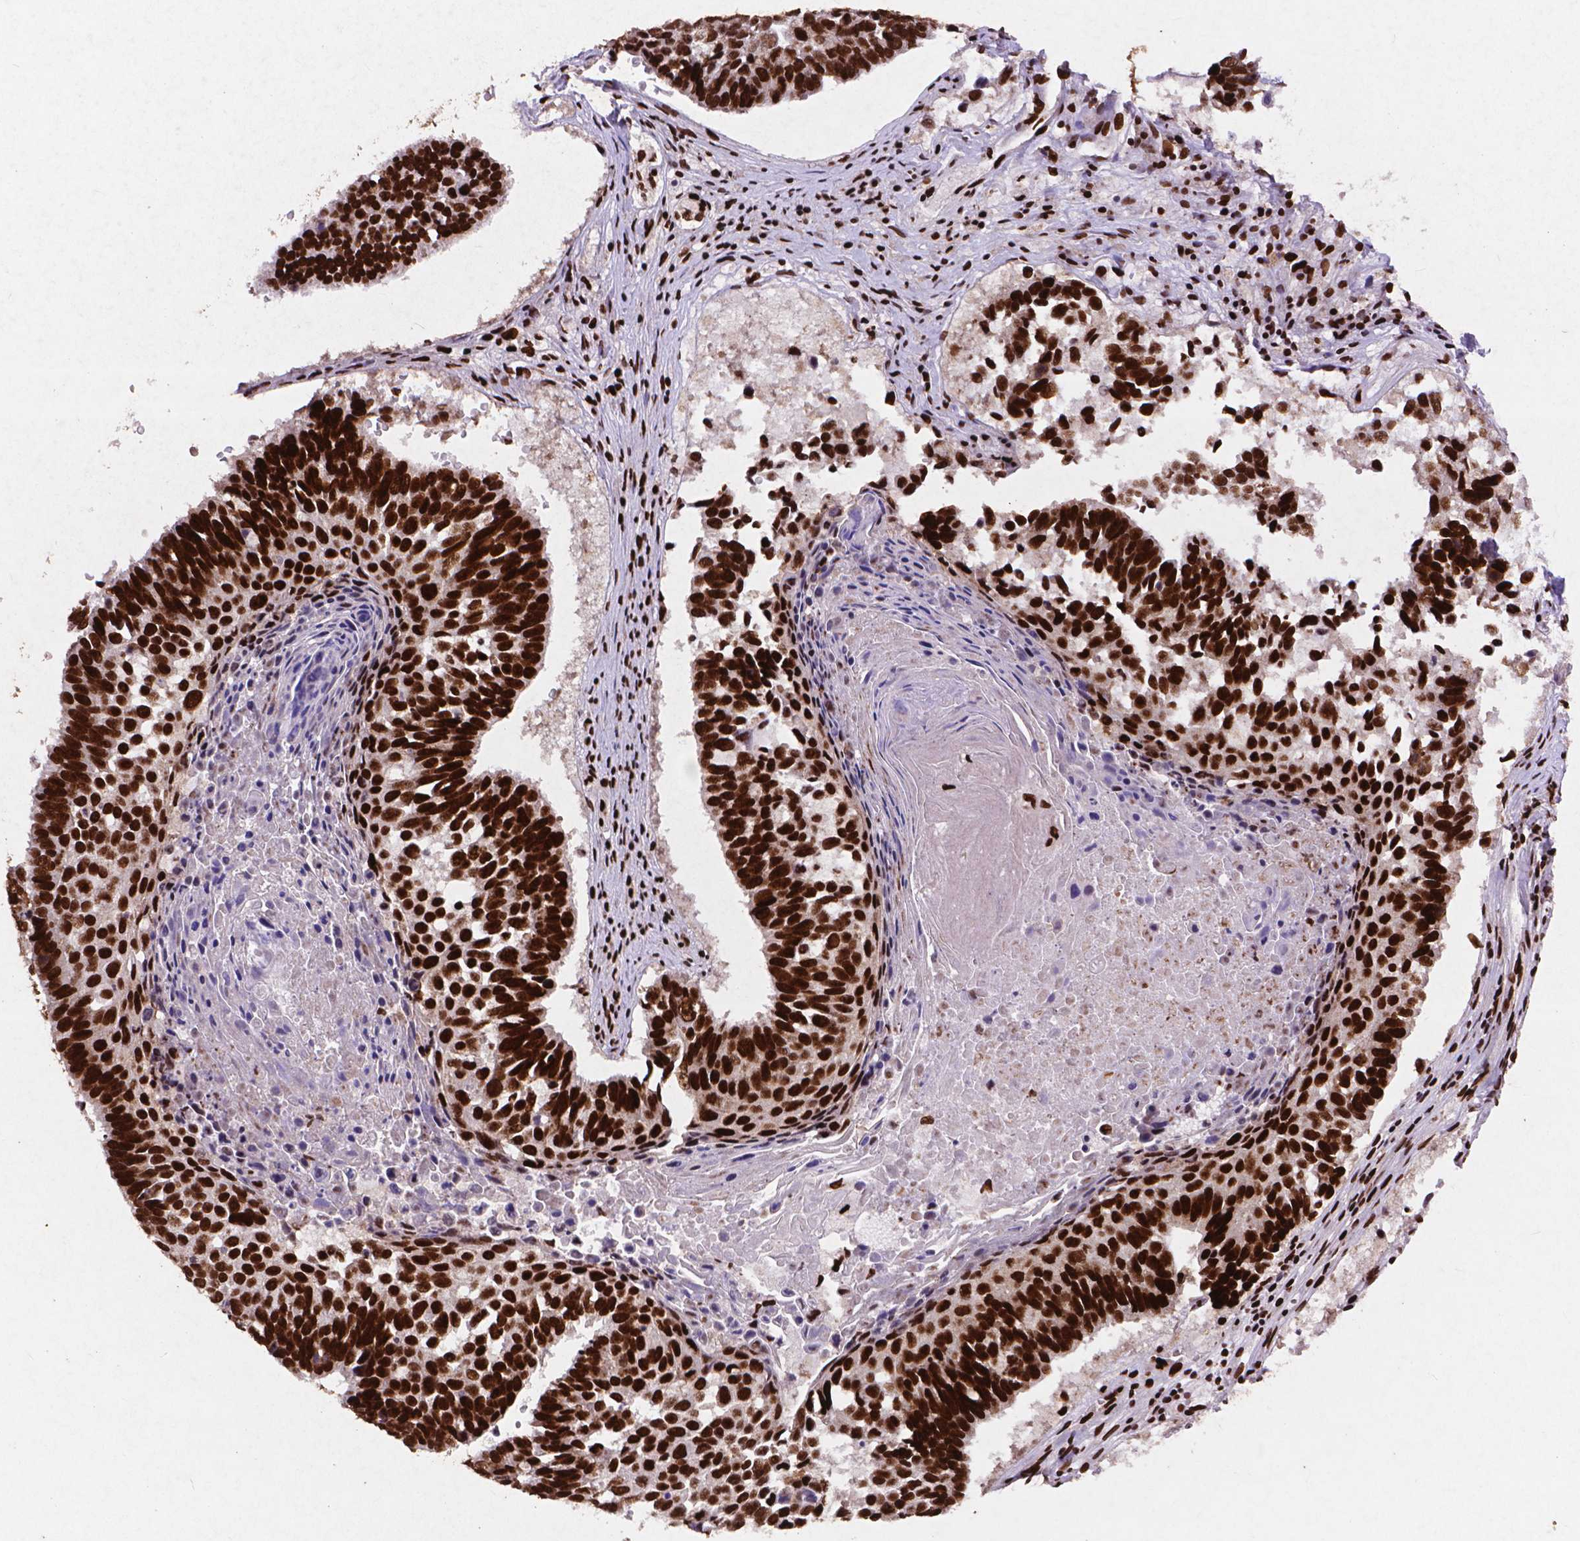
{"staining": {"intensity": "strong", "quantity": ">75%", "location": "nuclear"}, "tissue": "lung cancer", "cell_type": "Tumor cells", "image_type": "cancer", "snomed": [{"axis": "morphology", "description": "Squamous cell carcinoma, NOS"}, {"axis": "topography", "description": "Lung"}], "caption": "Strong nuclear staining for a protein is present in about >75% of tumor cells of squamous cell carcinoma (lung) using immunohistochemistry.", "gene": "CITED2", "patient": {"sex": "male", "age": 73}}